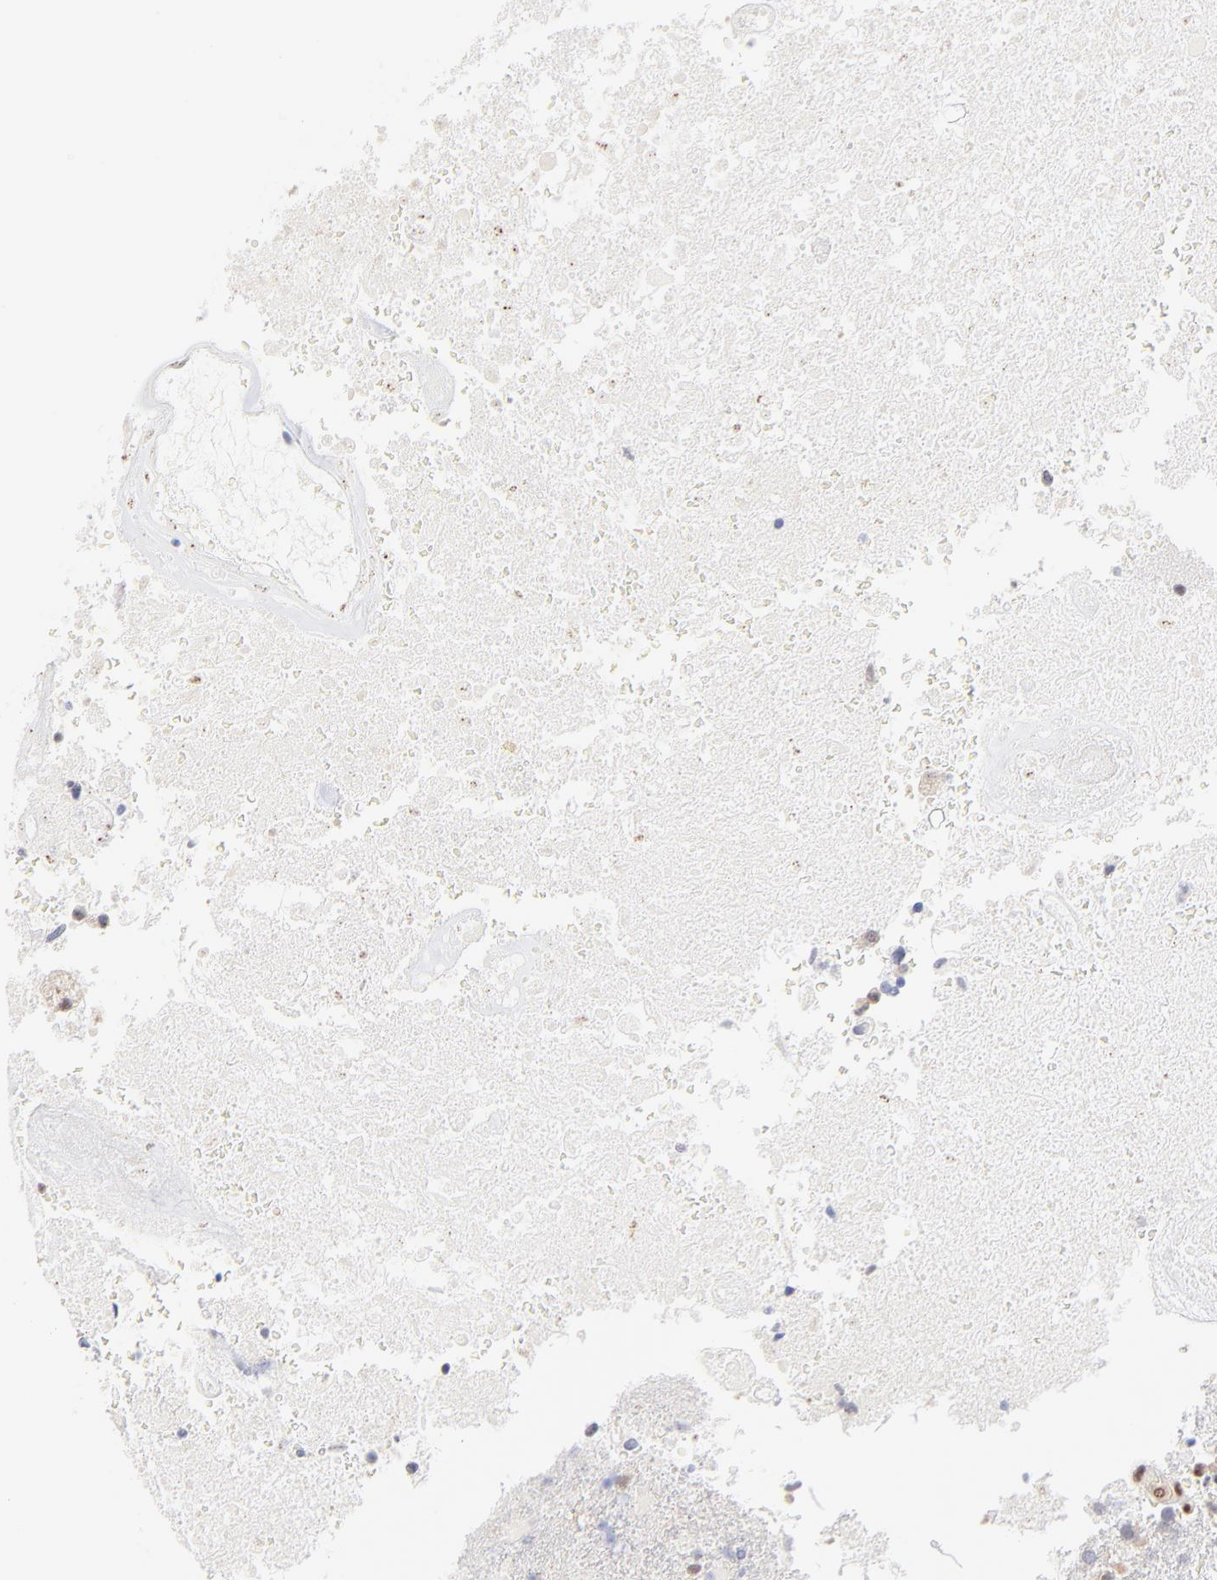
{"staining": {"intensity": "weak", "quantity": "<25%", "location": "nuclear"}, "tissue": "glioma", "cell_type": "Tumor cells", "image_type": "cancer", "snomed": [{"axis": "morphology", "description": "Glioma, malignant, High grade"}, {"axis": "topography", "description": "Cerebral cortex"}], "caption": "The histopathology image reveals no staining of tumor cells in malignant glioma (high-grade).", "gene": "STAT3", "patient": {"sex": "male", "age": 79}}